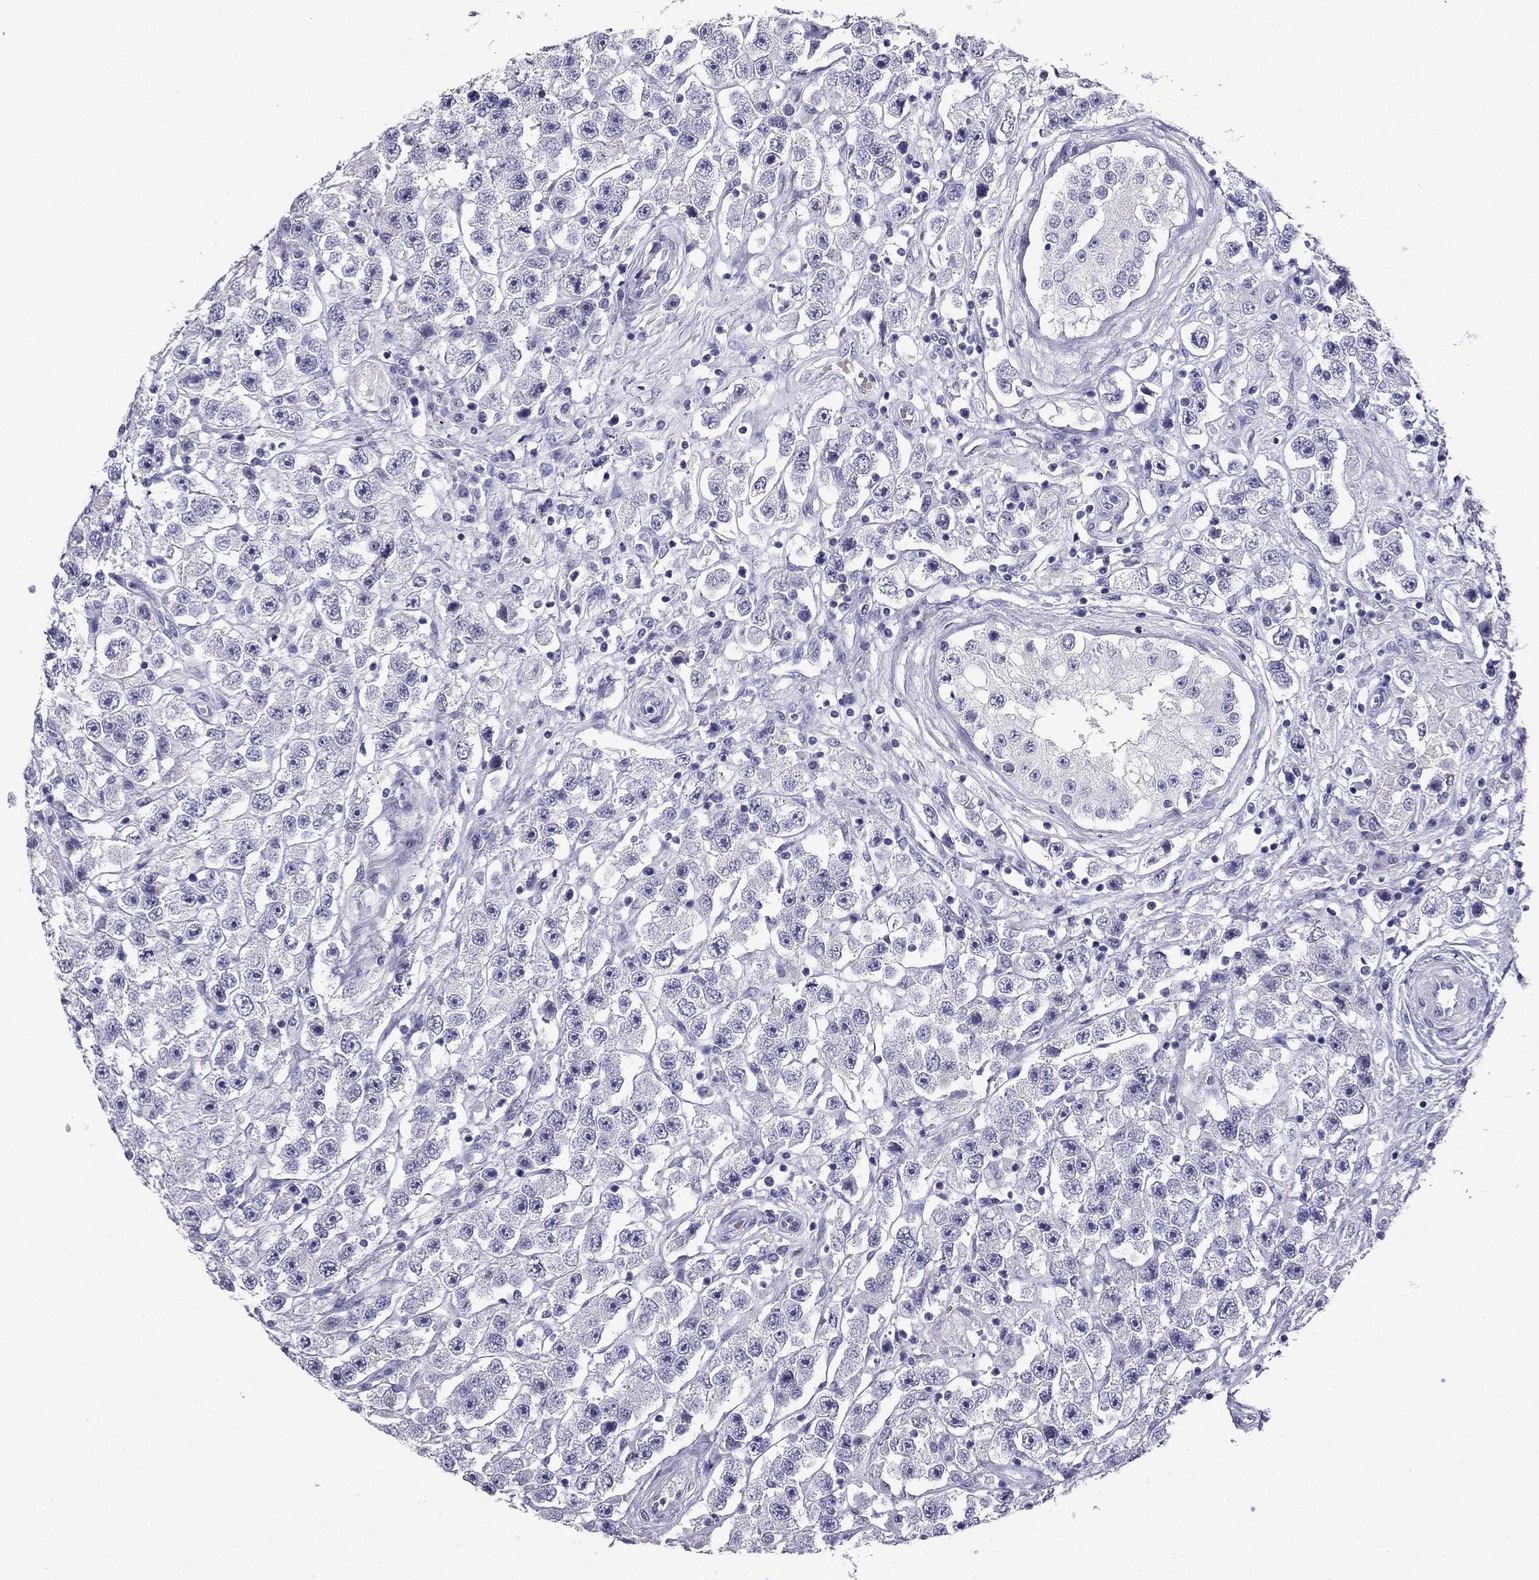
{"staining": {"intensity": "negative", "quantity": "none", "location": "none"}, "tissue": "testis cancer", "cell_type": "Tumor cells", "image_type": "cancer", "snomed": [{"axis": "morphology", "description": "Seminoma, NOS"}, {"axis": "topography", "description": "Testis"}], "caption": "This is an IHC micrograph of human testis cancer (seminoma). There is no positivity in tumor cells.", "gene": "NPTX1", "patient": {"sex": "male", "age": 45}}